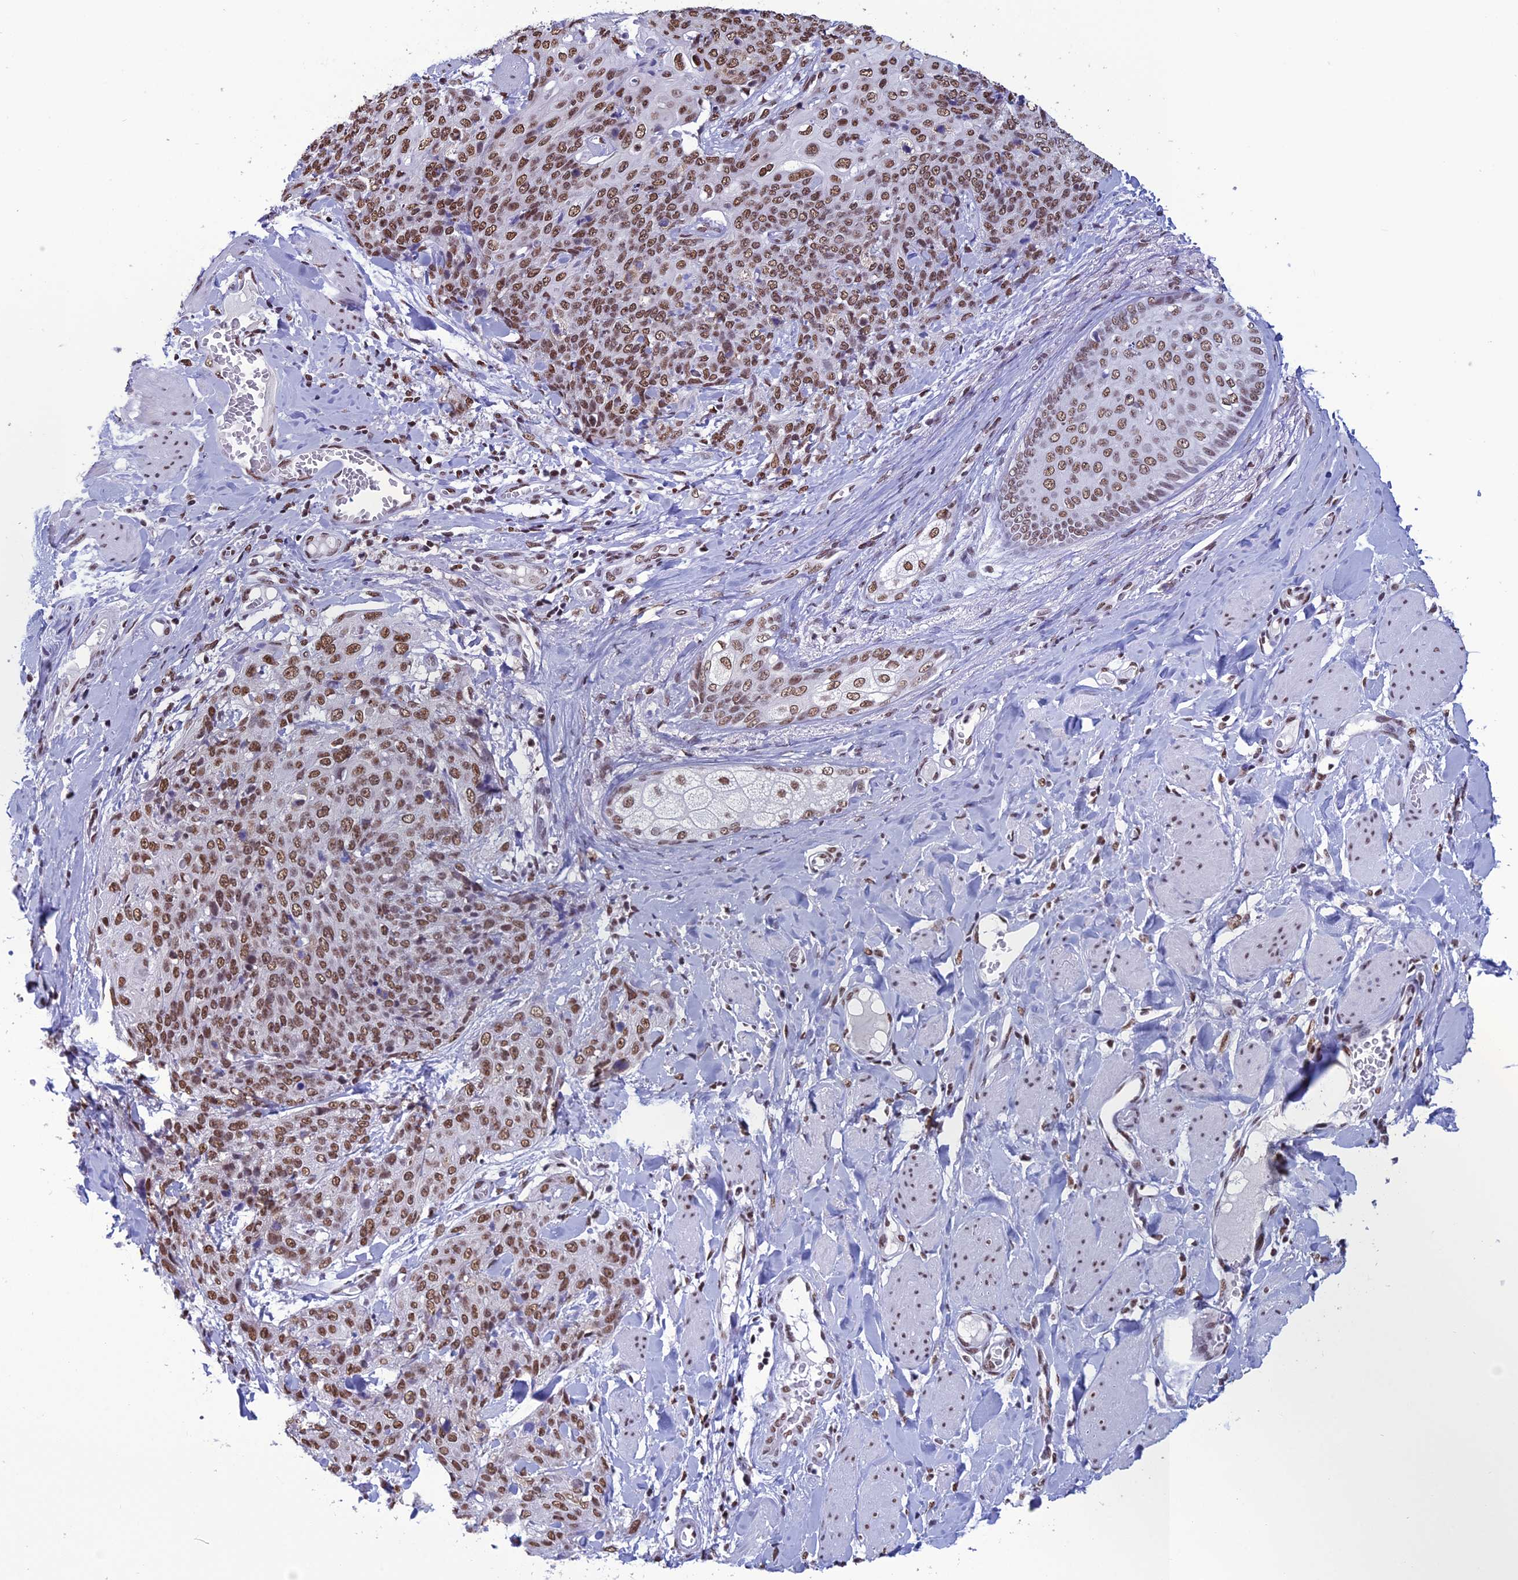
{"staining": {"intensity": "moderate", "quantity": ">75%", "location": "nuclear"}, "tissue": "skin cancer", "cell_type": "Tumor cells", "image_type": "cancer", "snomed": [{"axis": "morphology", "description": "Squamous cell carcinoma, NOS"}, {"axis": "topography", "description": "Skin"}, {"axis": "topography", "description": "Vulva"}], "caption": "Human skin cancer stained with a protein marker displays moderate staining in tumor cells.", "gene": "PRAMEF12", "patient": {"sex": "female", "age": 85}}